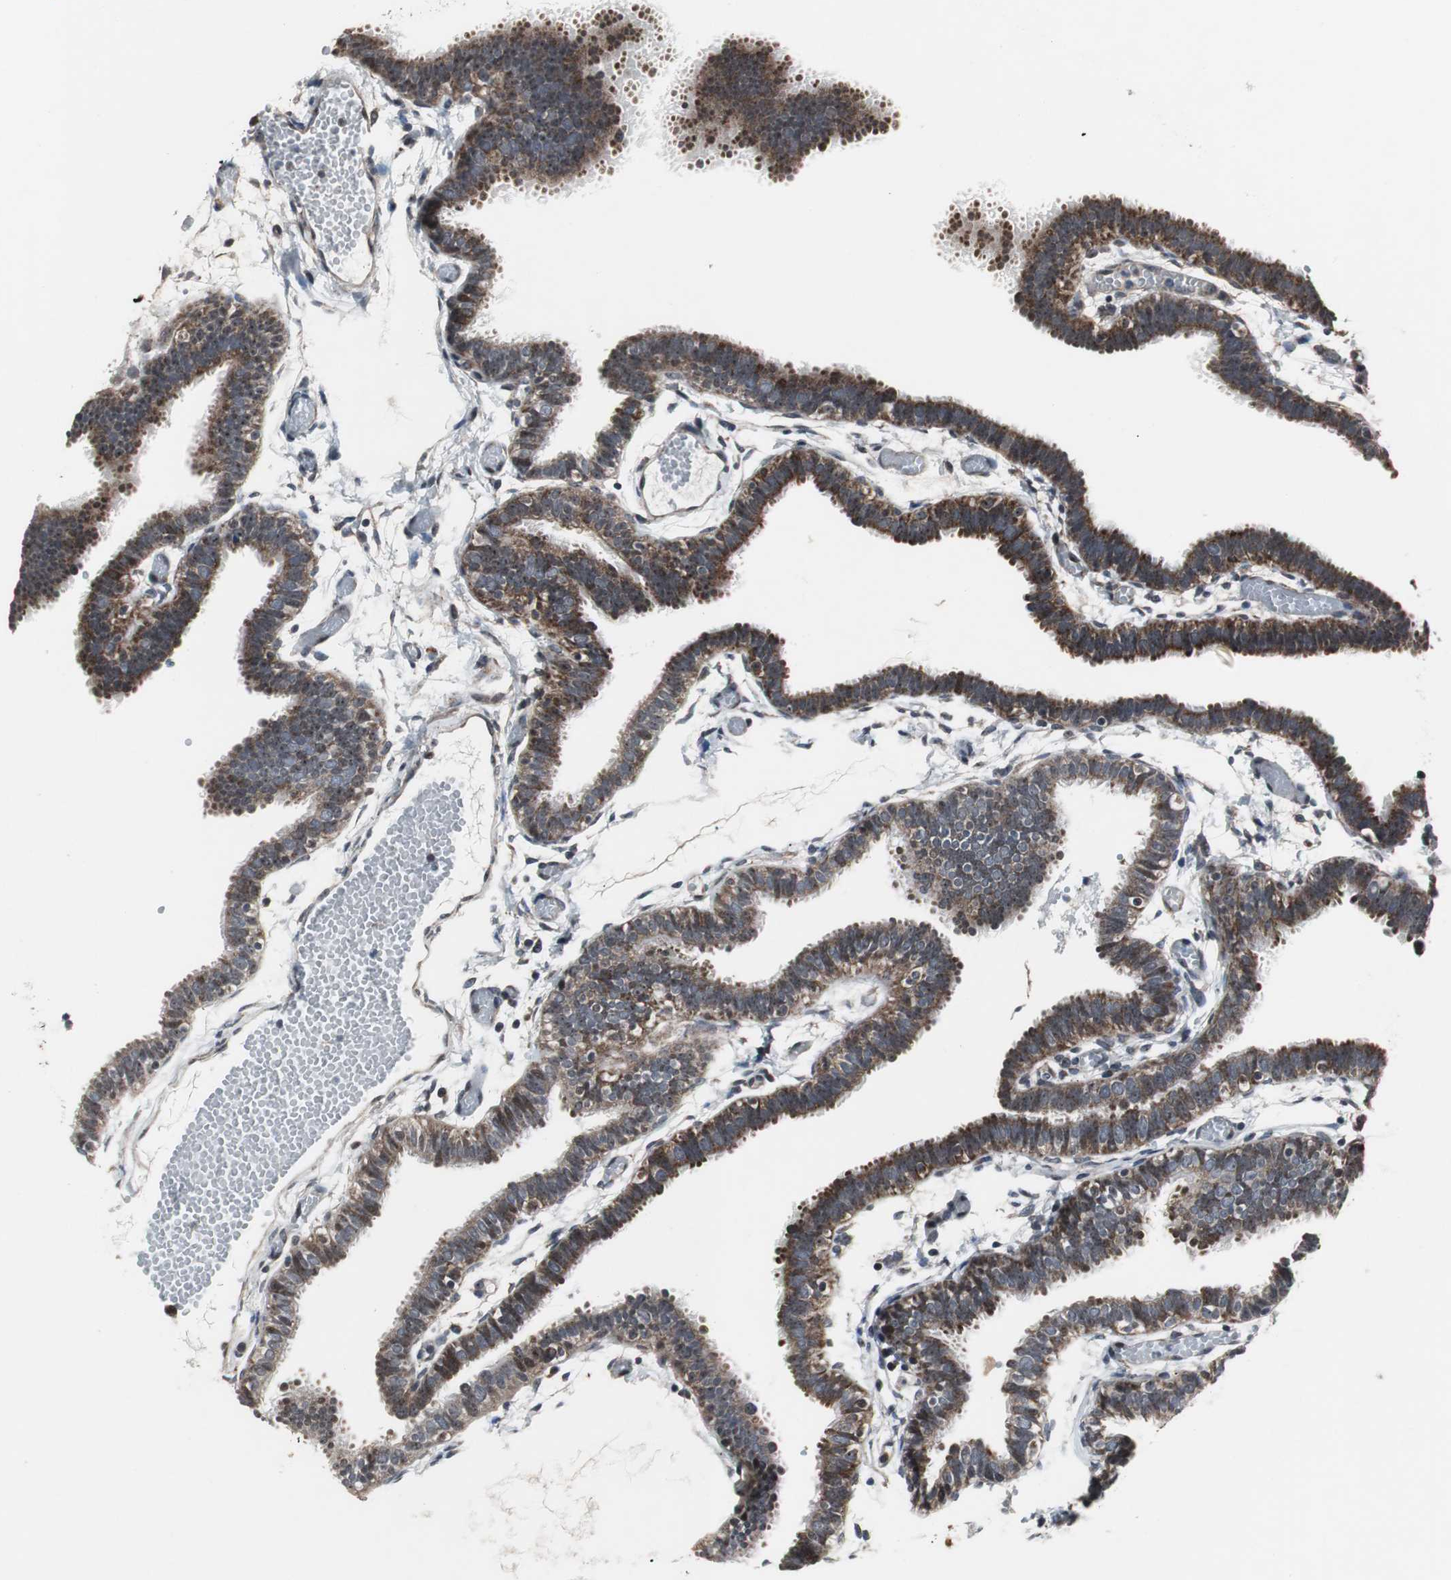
{"staining": {"intensity": "strong", "quantity": ">75%", "location": "cytoplasmic/membranous"}, "tissue": "fallopian tube", "cell_type": "Glandular cells", "image_type": "normal", "snomed": [{"axis": "morphology", "description": "Normal tissue, NOS"}, {"axis": "topography", "description": "Fallopian tube"}], "caption": "High-magnification brightfield microscopy of benign fallopian tube stained with DAB (brown) and counterstained with hematoxylin (blue). glandular cells exhibit strong cytoplasmic/membranous positivity is seen in about>75% of cells. (Stains: DAB in brown, nuclei in blue, Microscopy: brightfield microscopy at high magnification).", "gene": "MRPL40", "patient": {"sex": "female", "age": 29}}